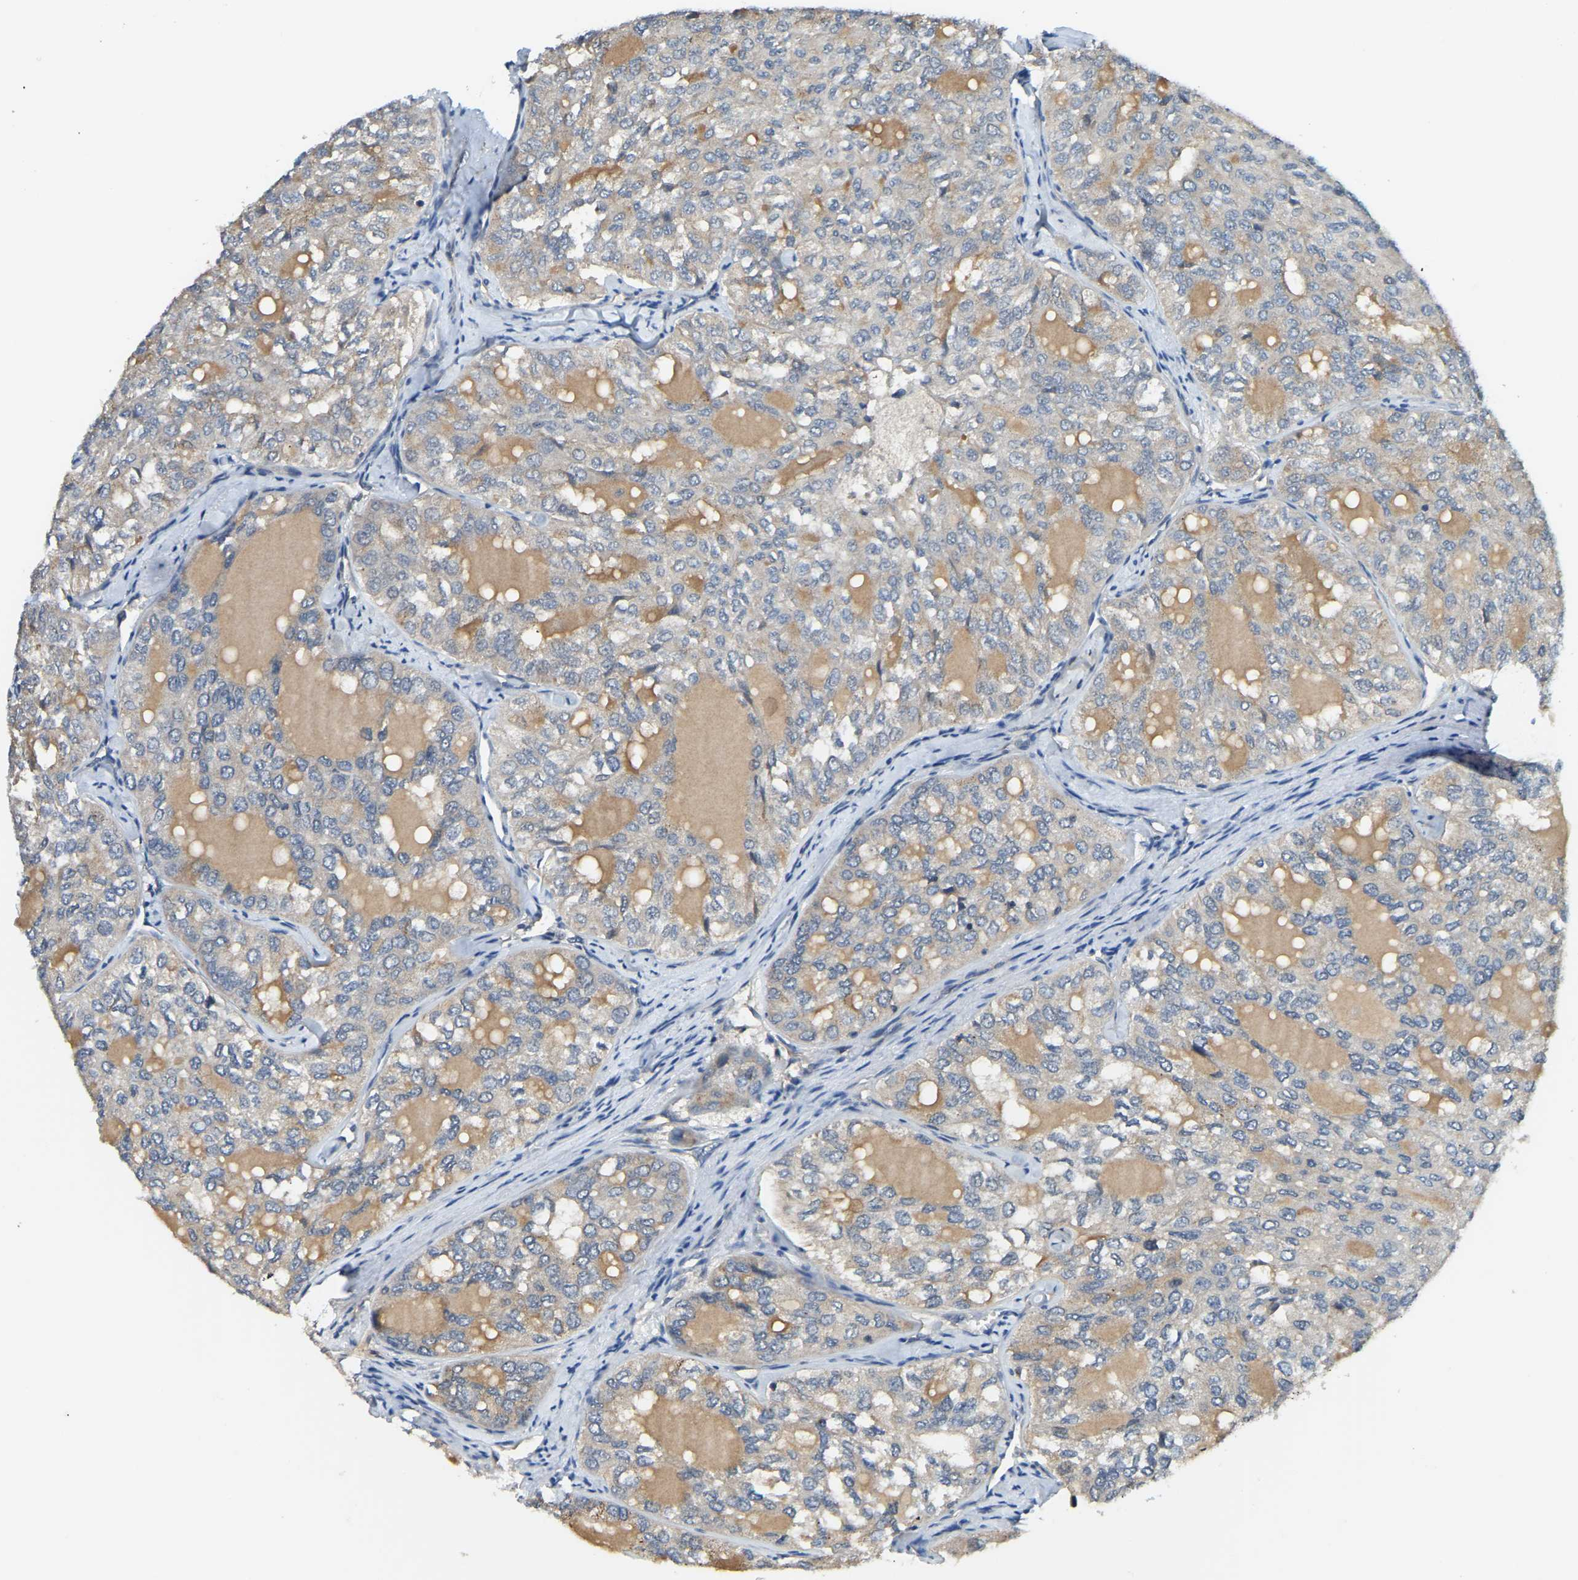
{"staining": {"intensity": "weak", "quantity": "<25%", "location": "cytoplasmic/membranous"}, "tissue": "thyroid cancer", "cell_type": "Tumor cells", "image_type": "cancer", "snomed": [{"axis": "morphology", "description": "Follicular adenoma carcinoma, NOS"}, {"axis": "topography", "description": "Thyroid gland"}], "caption": "Tumor cells show no significant positivity in thyroid cancer (follicular adenoma carcinoma).", "gene": "AHNAK", "patient": {"sex": "male", "age": 75}}